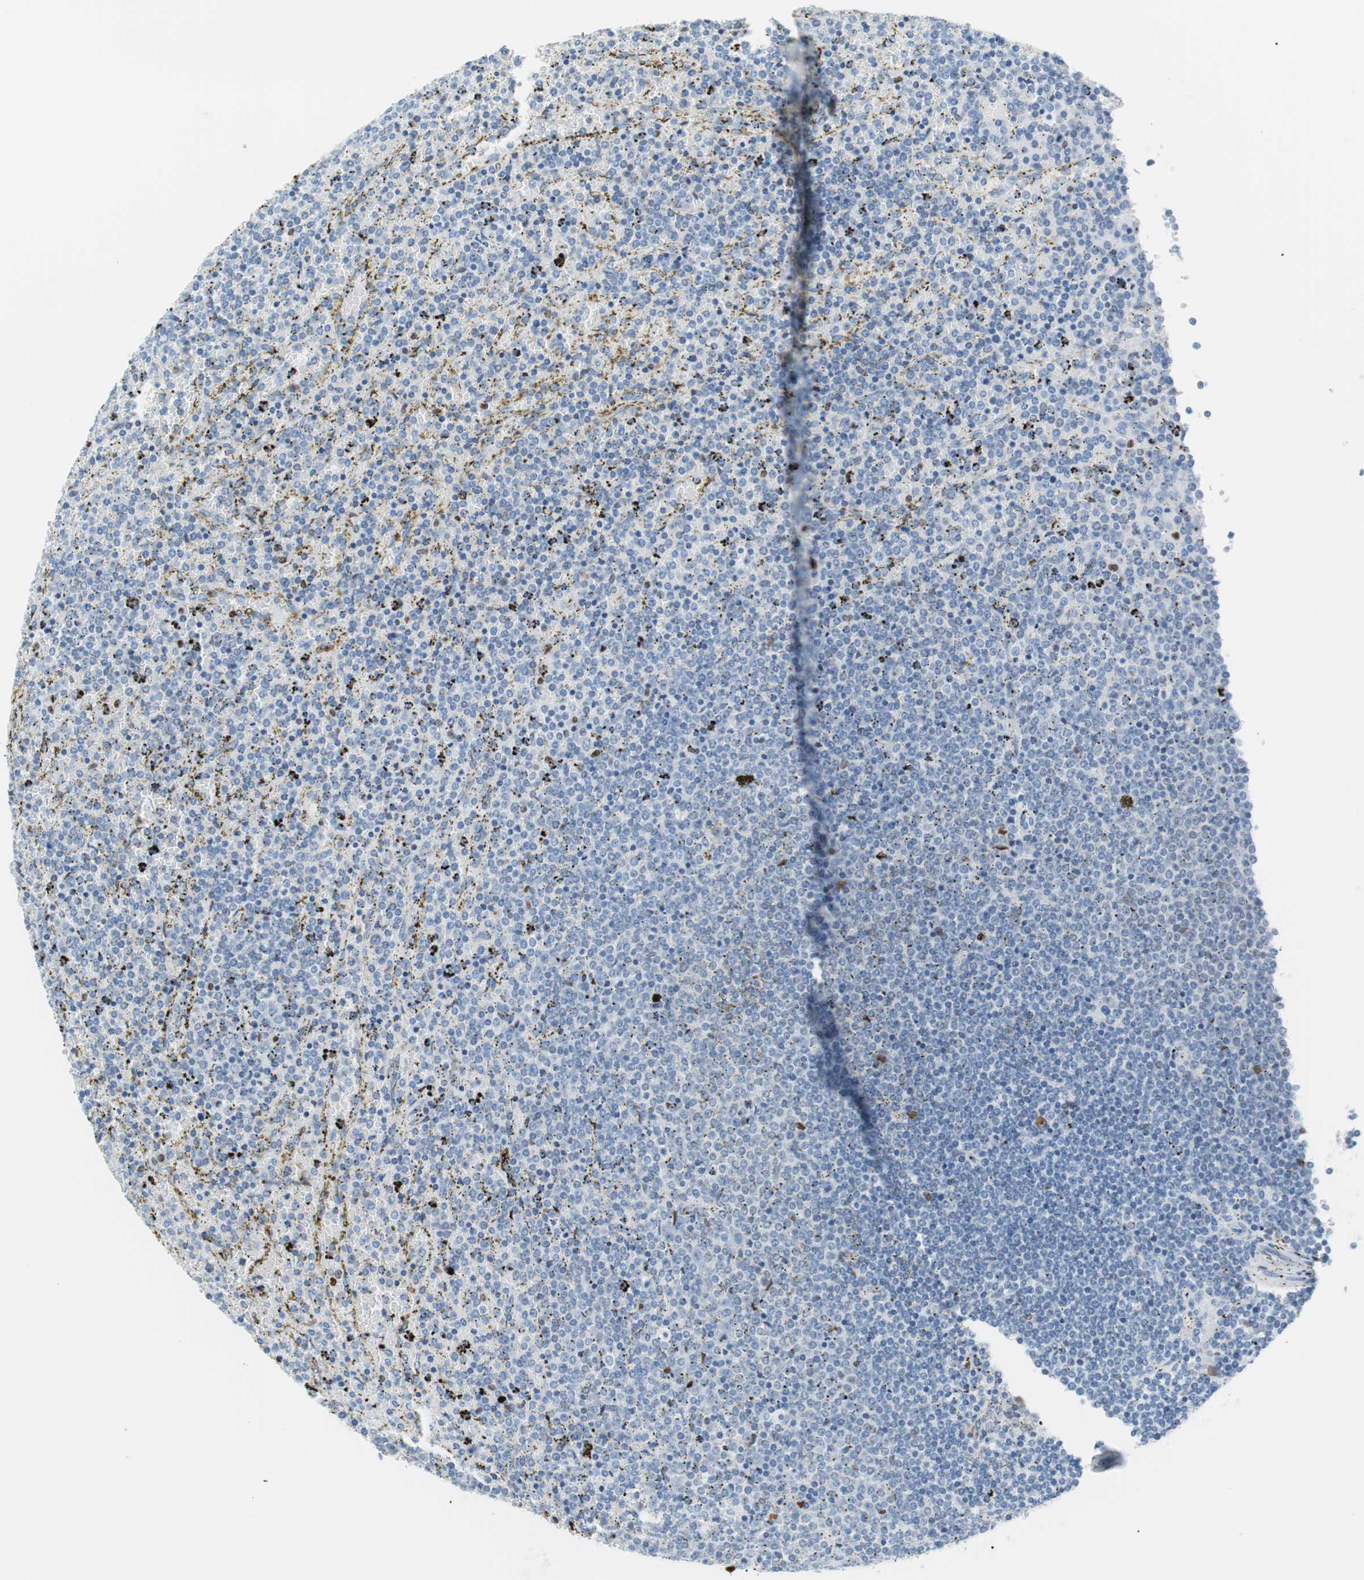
{"staining": {"intensity": "negative", "quantity": "none", "location": "none"}, "tissue": "lymphoma", "cell_type": "Tumor cells", "image_type": "cancer", "snomed": [{"axis": "morphology", "description": "Malignant lymphoma, non-Hodgkin's type, Low grade"}, {"axis": "topography", "description": "Spleen"}], "caption": "There is no significant positivity in tumor cells of lymphoma. The staining is performed using DAB brown chromogen with nuclei counter-stained in using hematoxylin.", "gene": "CEBPB", "patient": {"sex": "female", "age": 77}}